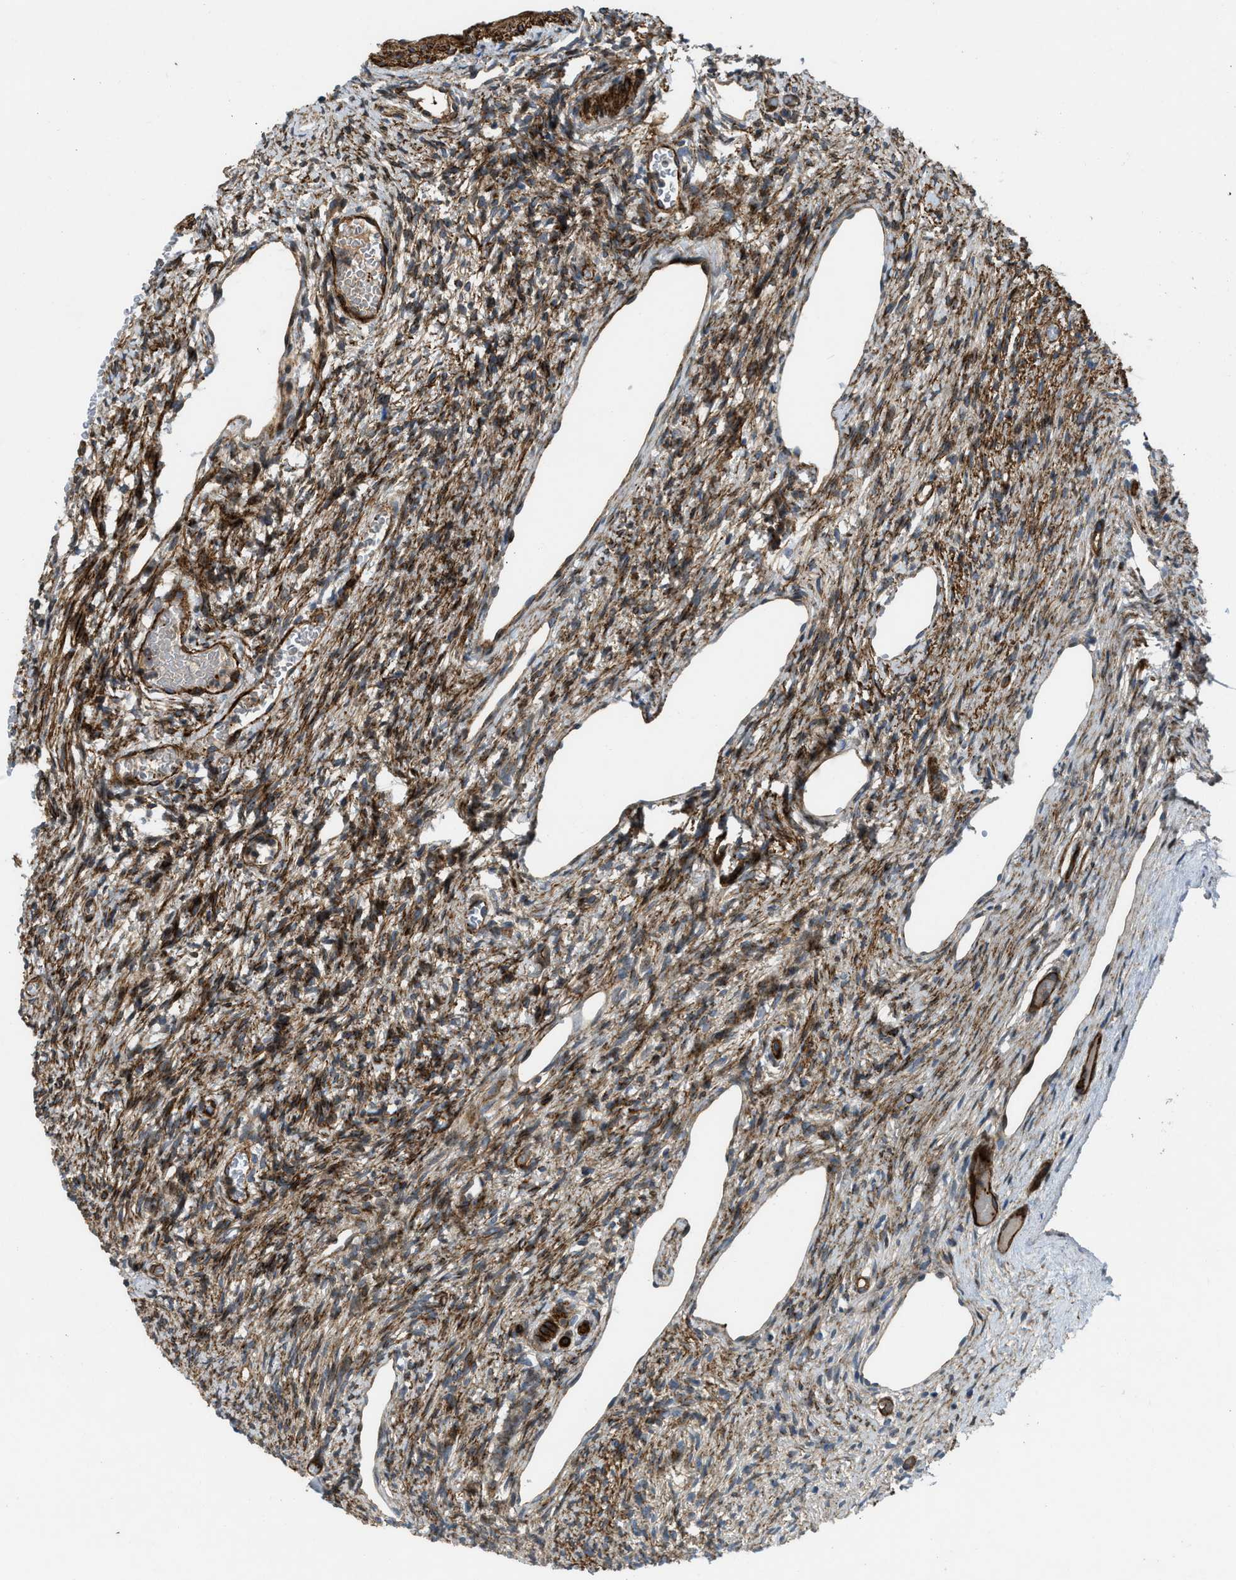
{"staining": {"intensity": "moderate", "quantity": ">75%", "location": "cytoplasmic/membranous"}, "tissue": "ovary", "cell_type": "Ovarian stroma cells", "image_type": "normal", "snomed": [{"axis": "morphology", "description": "Normal tissue, NOS"}, {"axis": "topography", "description": "Ovary"}], "caption": "Ovary stained with DAB (3,3'-diaminobenzidine) immunohistochemistry exhibits medium levels of moderate cytoplasmic/membranous positivity in approximately >75% of ovarian stroma cells.", "gene": "NYNRIN", "patient": {"sex": "female", "age": 33}}